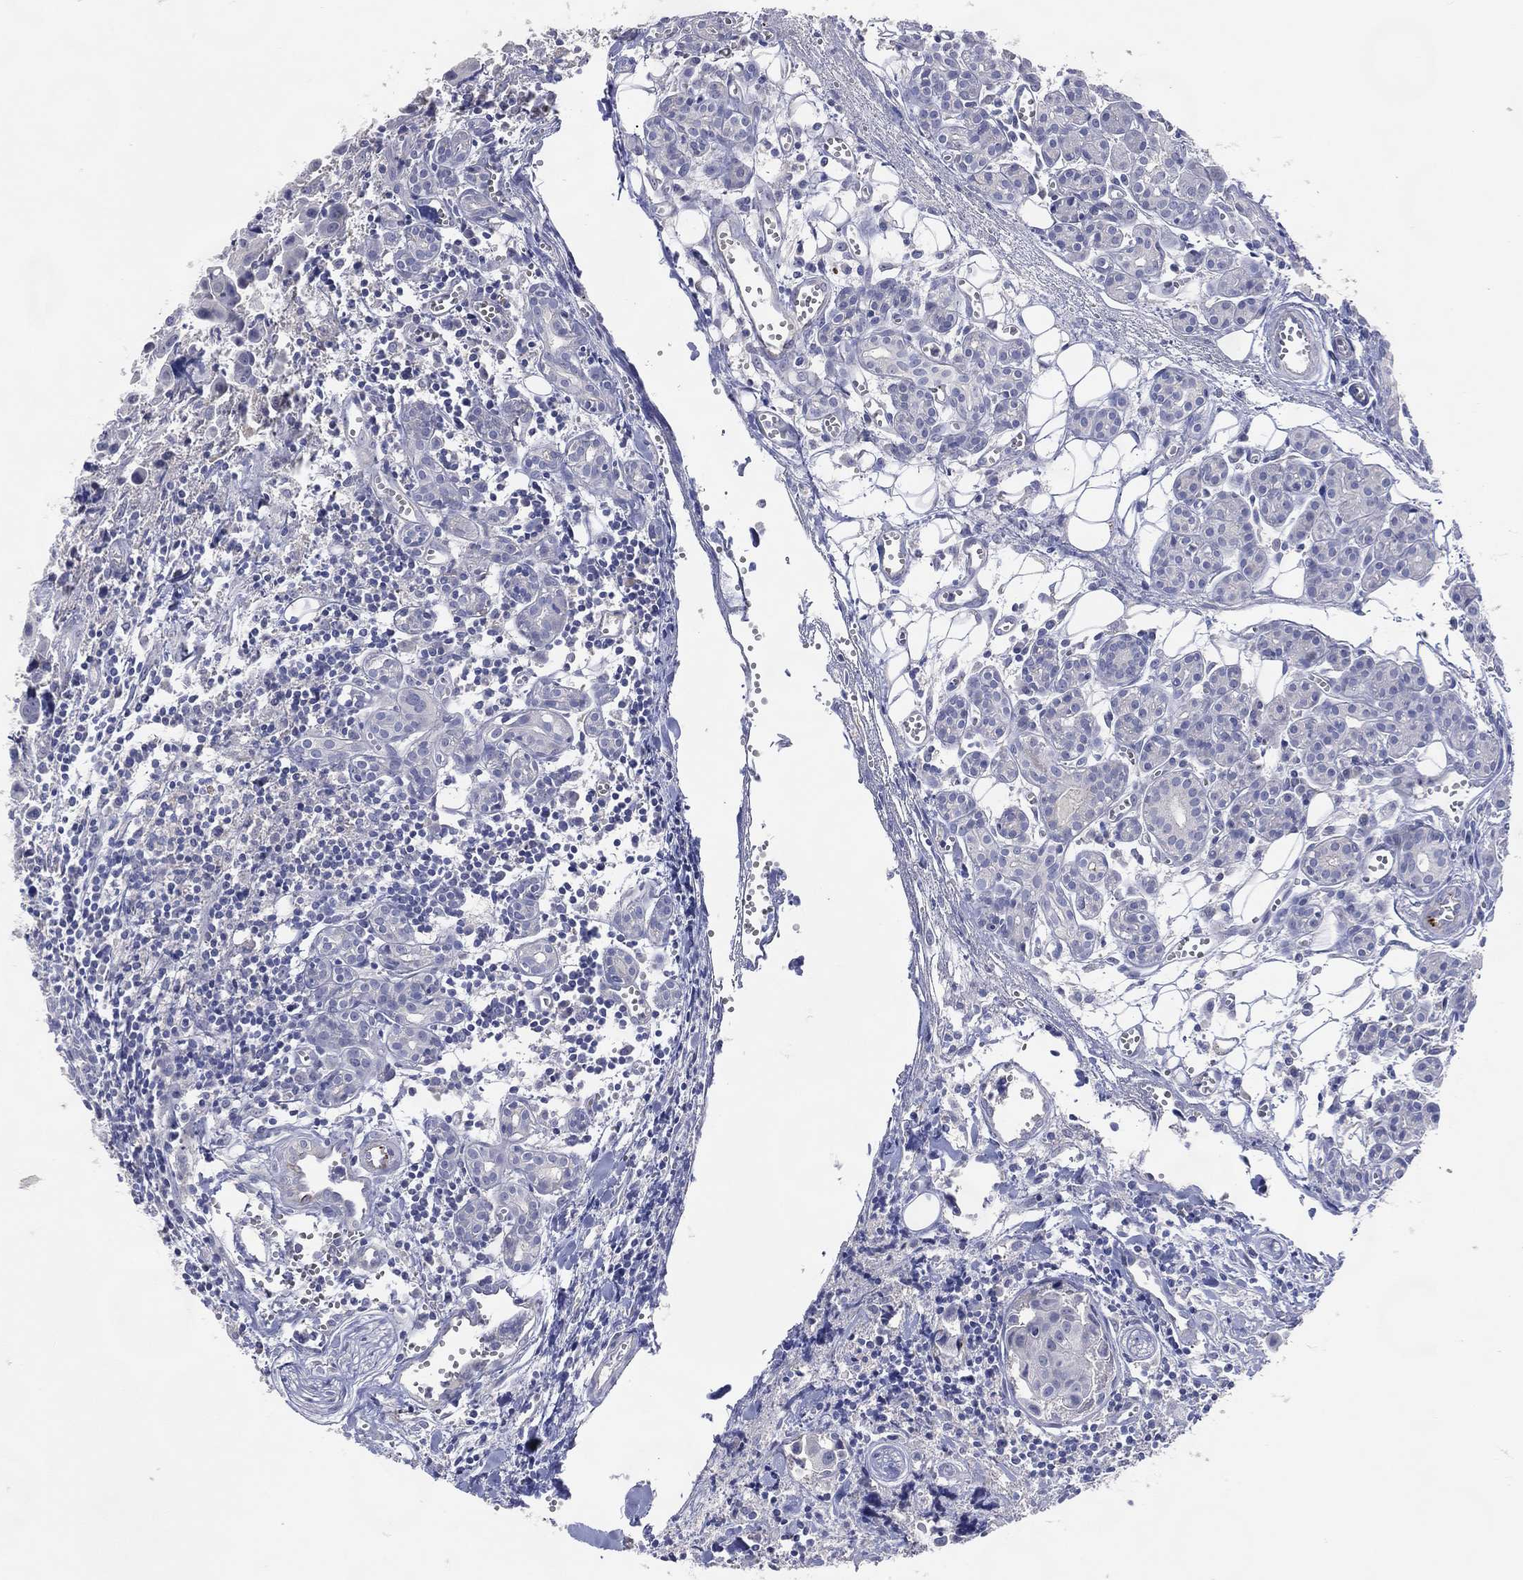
{"staining": {"intensity": "negative", "quantity": "none", "location": "none"}, "tissue": "head and neck cancer", "cell_type": "Tumor cells", "image_type": "cancer", "snomed": [{"axis": "morphology", "description": "Adenocarcinoma, NOS"}, {"axis": "topography", "description": "Head-Neck"}], "caption": "Tumor cells are negative for brown protein staining in adenocarcinoma (head and neck). (Brightfield microscopy of DAB IHC at high magnification).", "gene": "DNAH6", "patient": {"sex": "male", "age": 76}}